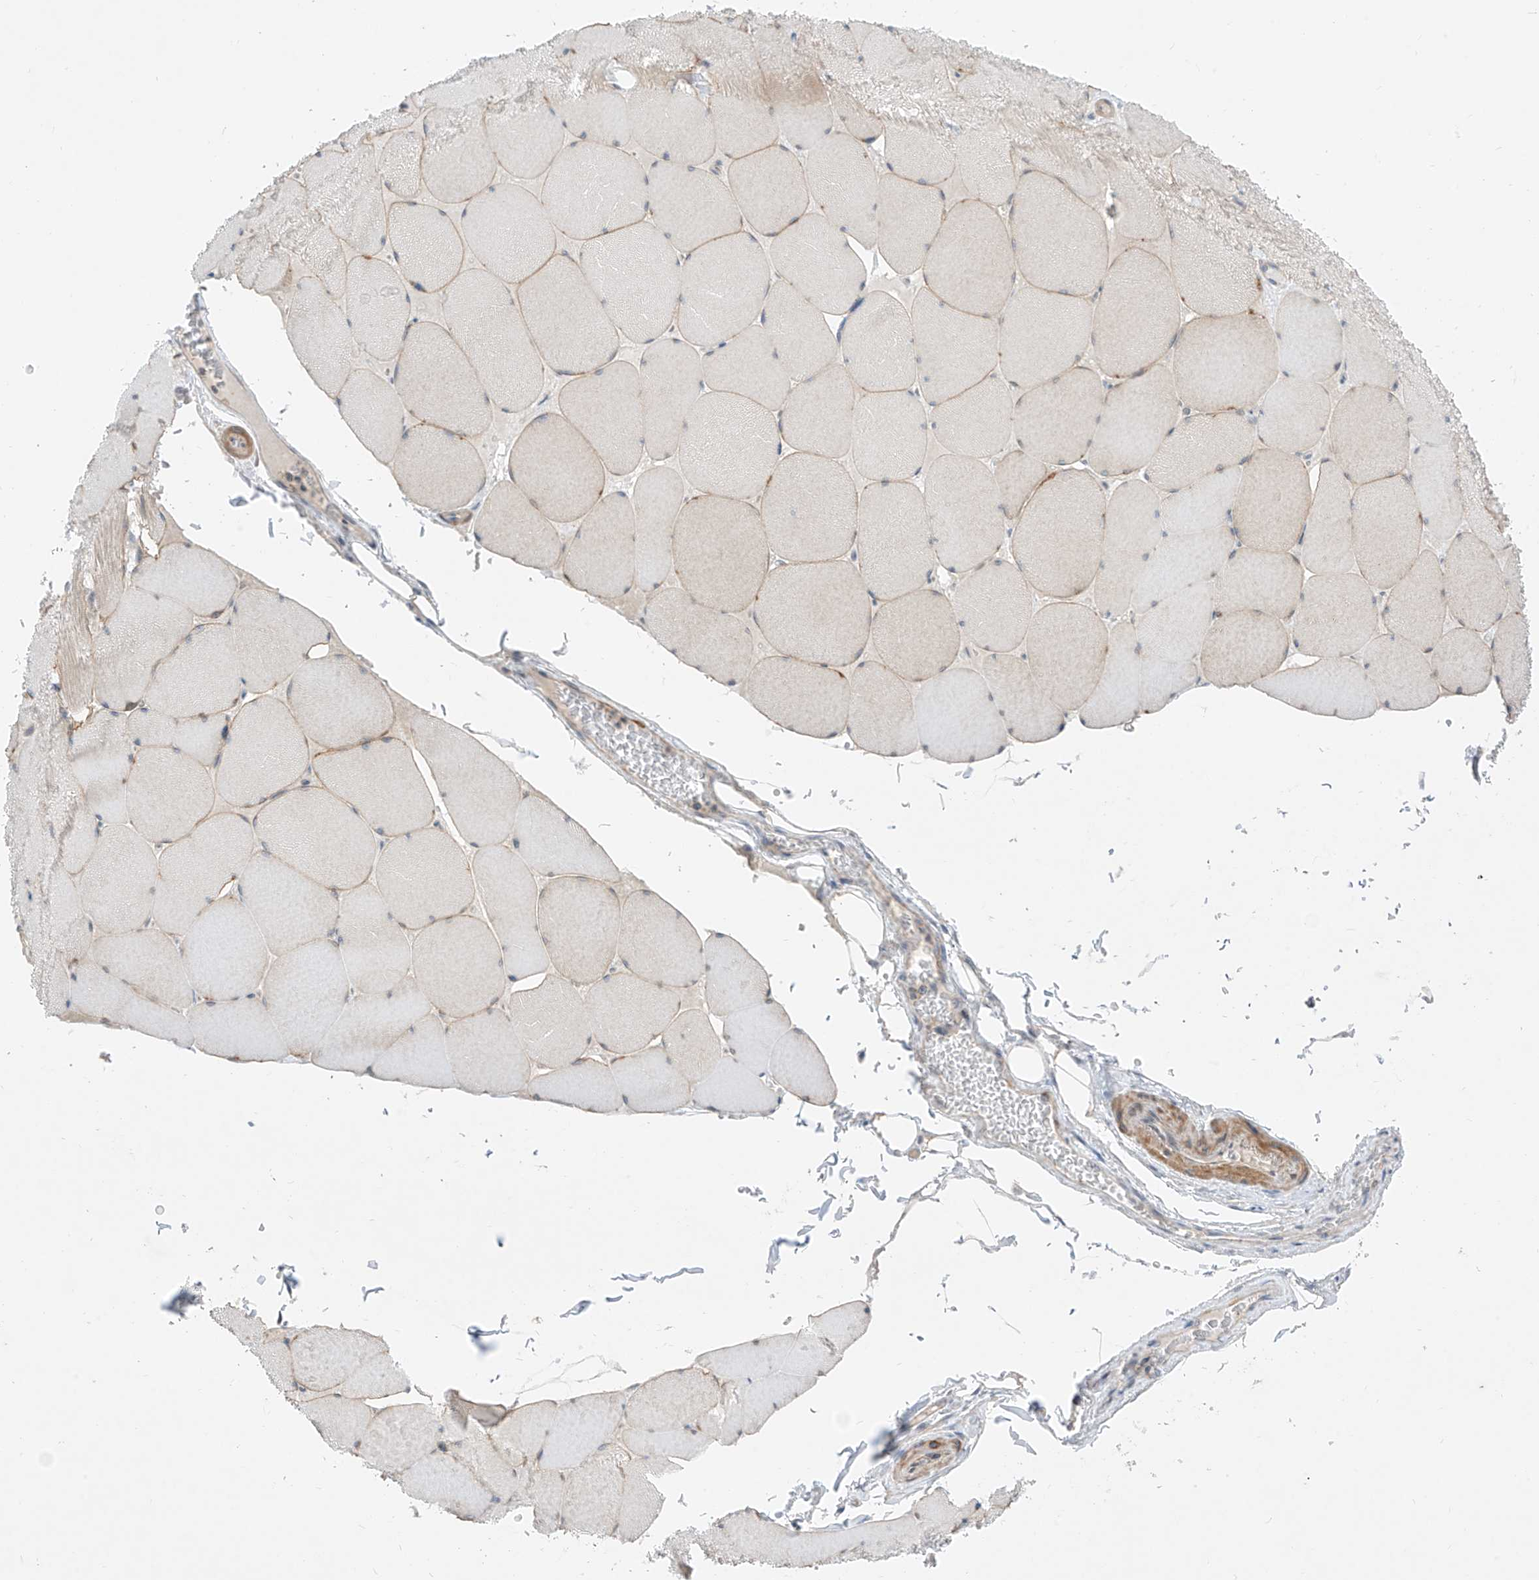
{"staining": {"intensity": "moderate", "quantity": "25%-75%", "location": "cytoplasmic/membranous"}, "tissue": "skeletal muscle", "cell_type": "Myocytes", "image_type": "normal", "snomed": [{"axis": "morphology", "description": "Normal tissue, NOS"}, {"axis": "topography", "description": "Skeletal muscle"}, {"axis": "topography", "description": "Head-Neck"}], "caption": "Protein expression analysis of unremarkable human skeletal muscle reveals moderate cytoplasmic/membranous expression in about 25%-75% of myocytes.", "gene": "ABLIM2", "patient": {"sex": "male", "age": 66}}